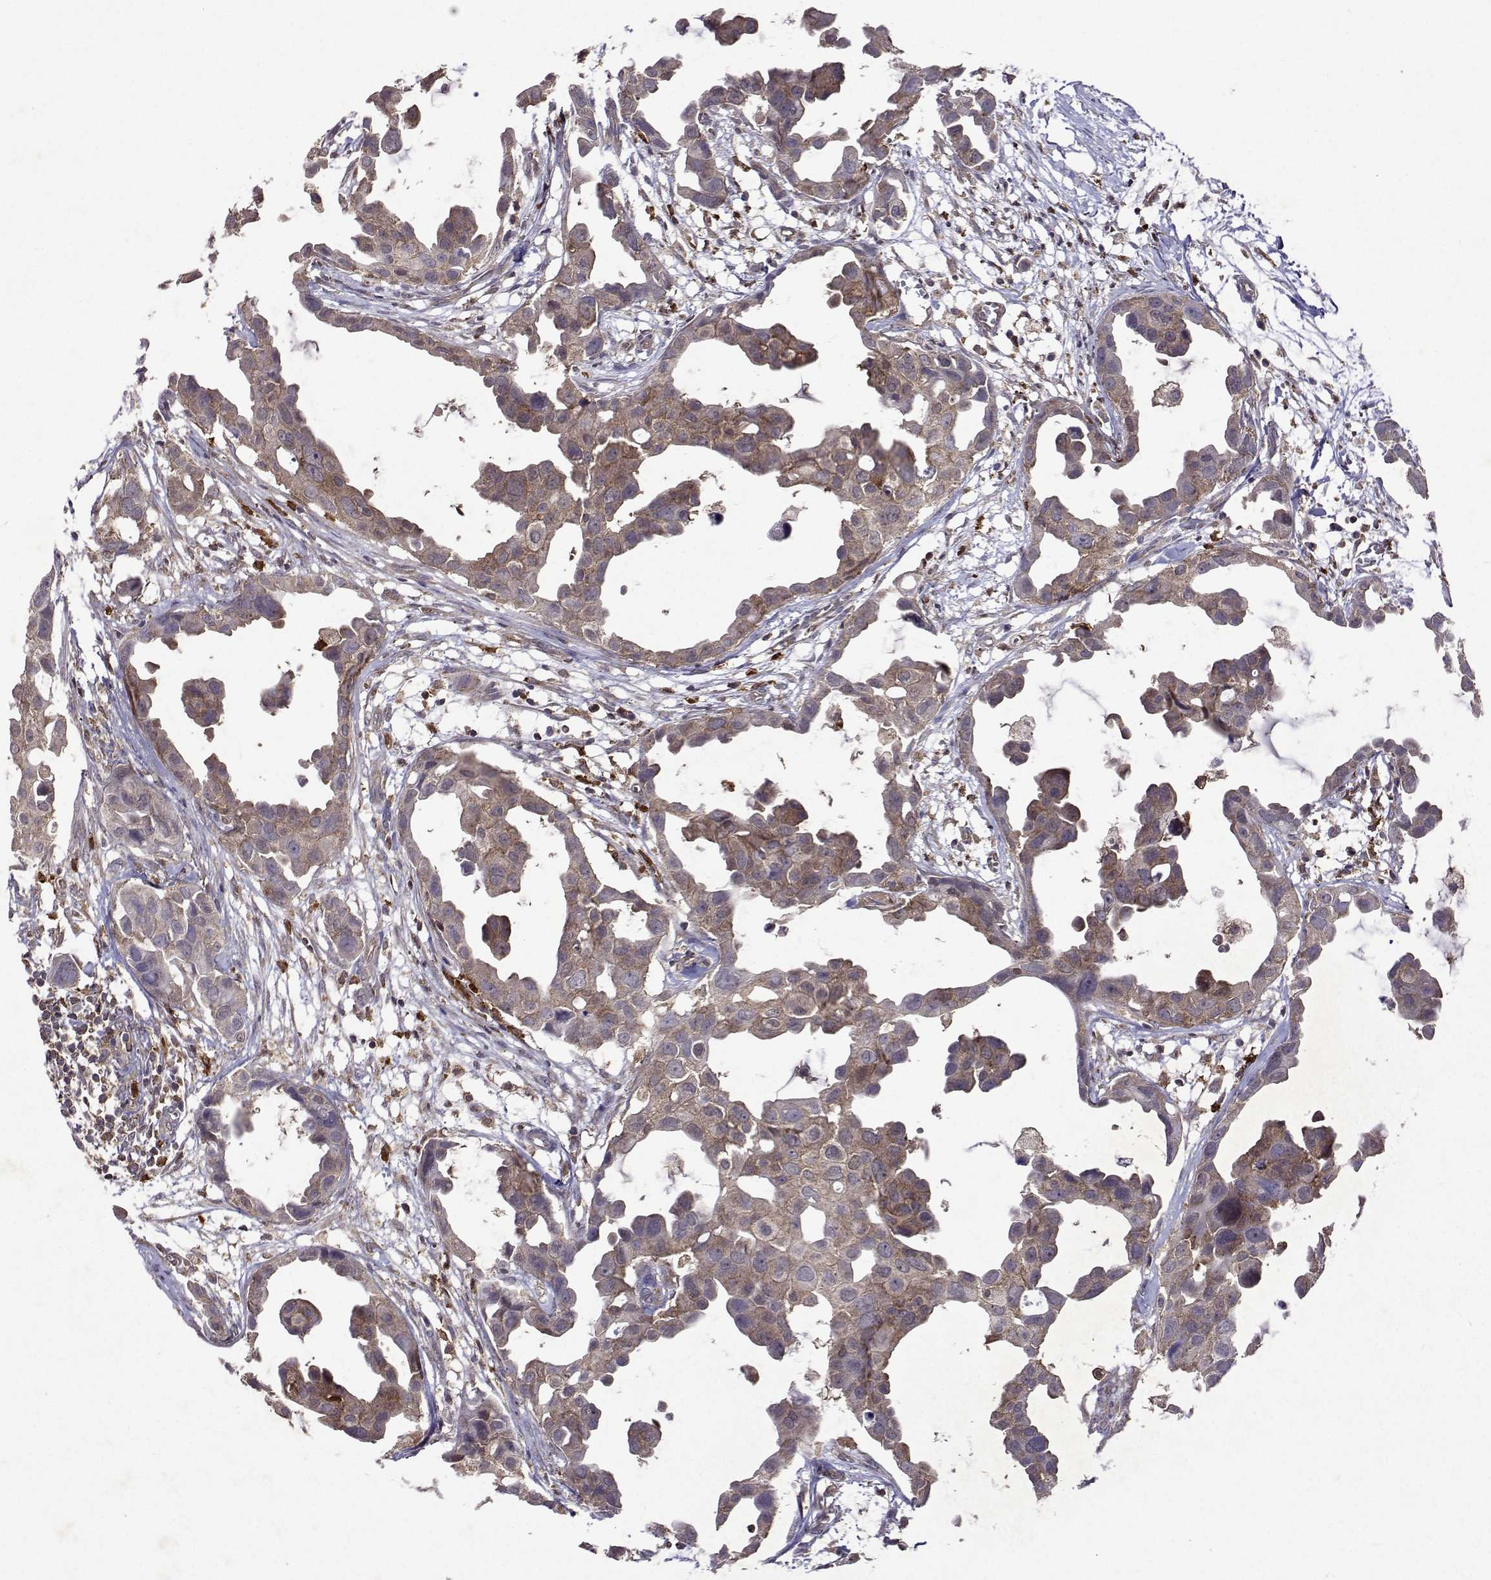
{"staining": {"intensity": "moderate", "quantity": ">75%", "location": "cytoplasmic/membranous"}, "tissue": "breast cancer", "cell_type": "Tumor cells", "image_type": "cancer", "snomed": [{"axis": "morphology", "description": "Duct carcinoma"}, {"axis": "topography", "description": "Breast"}], "caption": "Protein expression analysis of human infiltrating ductal carcinoma (breast) reveals moderate cytoplasmic/membranous positivity in about >75% of tumor cells. The staining was performed using DAB to visualize the protein expression in brown, while the nuclei were stained in blue with hematoxylin (Magnification: 20x).", "gene": "APAF1", "patient": {"sex": "female", "age": 38}}